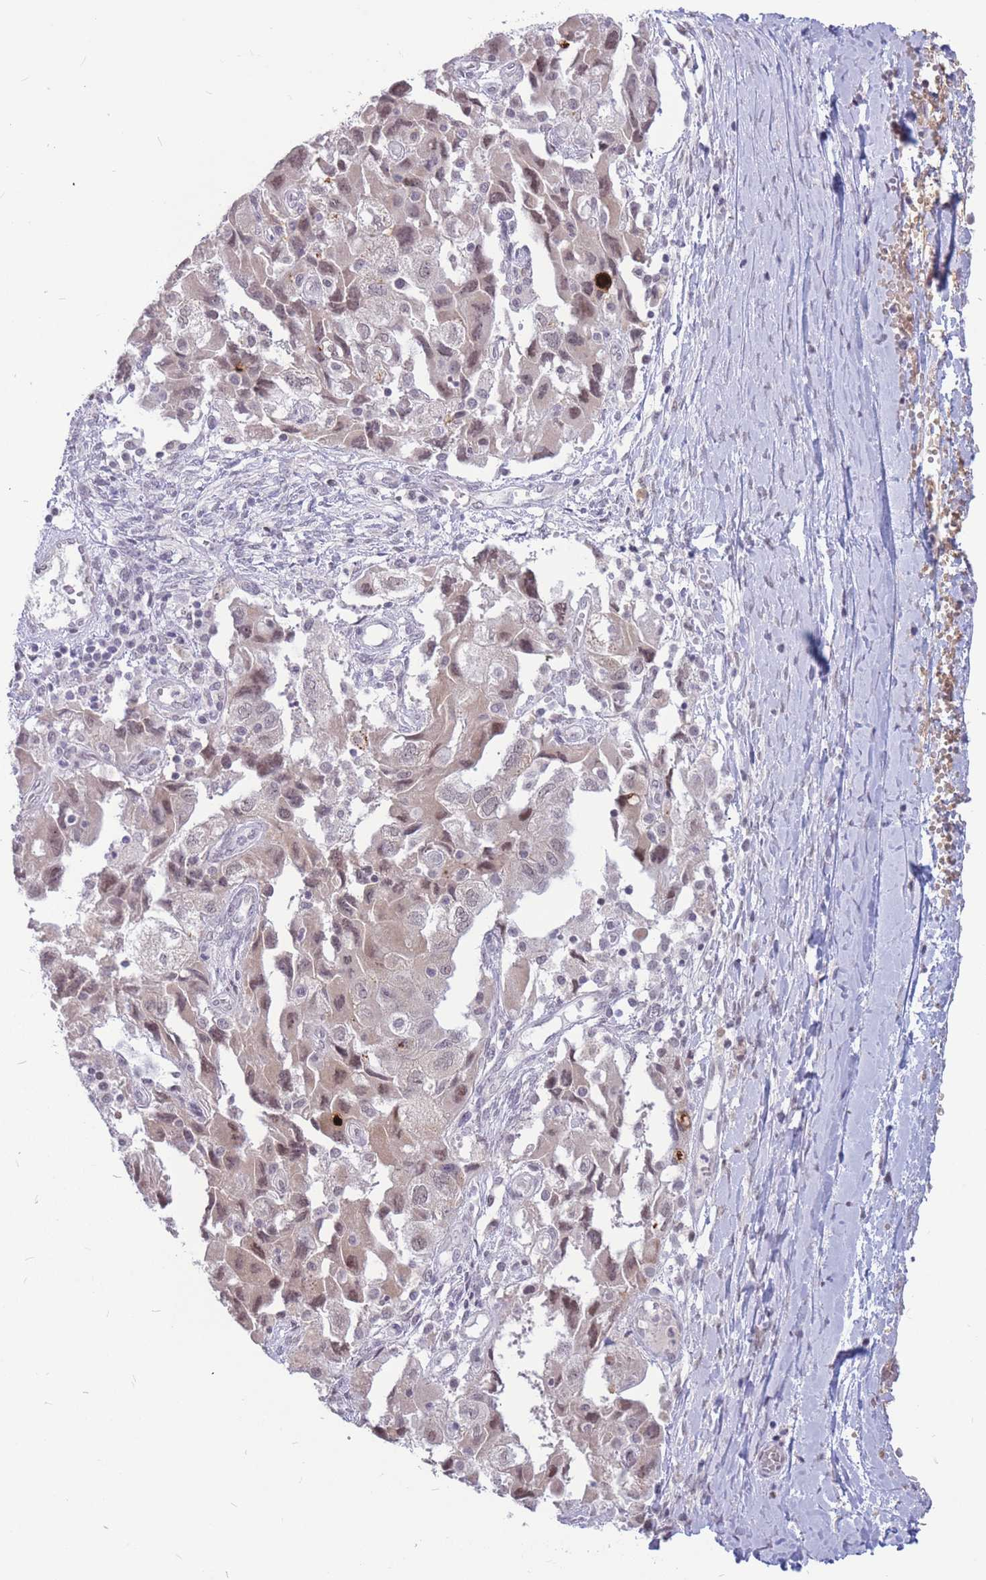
{"staining": {"intensity": "weak", "quantity": "<25%", "location": "nuclear"}, "tissue": "ovarian cancer", "cell_type": "Tumor cells", "image_type": "cancer", "snomed": [{"axis": "morphology", "description": "Carcinoma, NOS"}, {"axis": "morphology", "description": "Cystadenocarcinoma, serous, NOS"}, {"axis": "topography", "description": "Ovary"}], "caption": "Tumor cells show no significant protein staining in ovarian cancer. Nuclei are stained in blue.", "gene": "ADD2", "patient": {"sex": "female", "age": 69}}